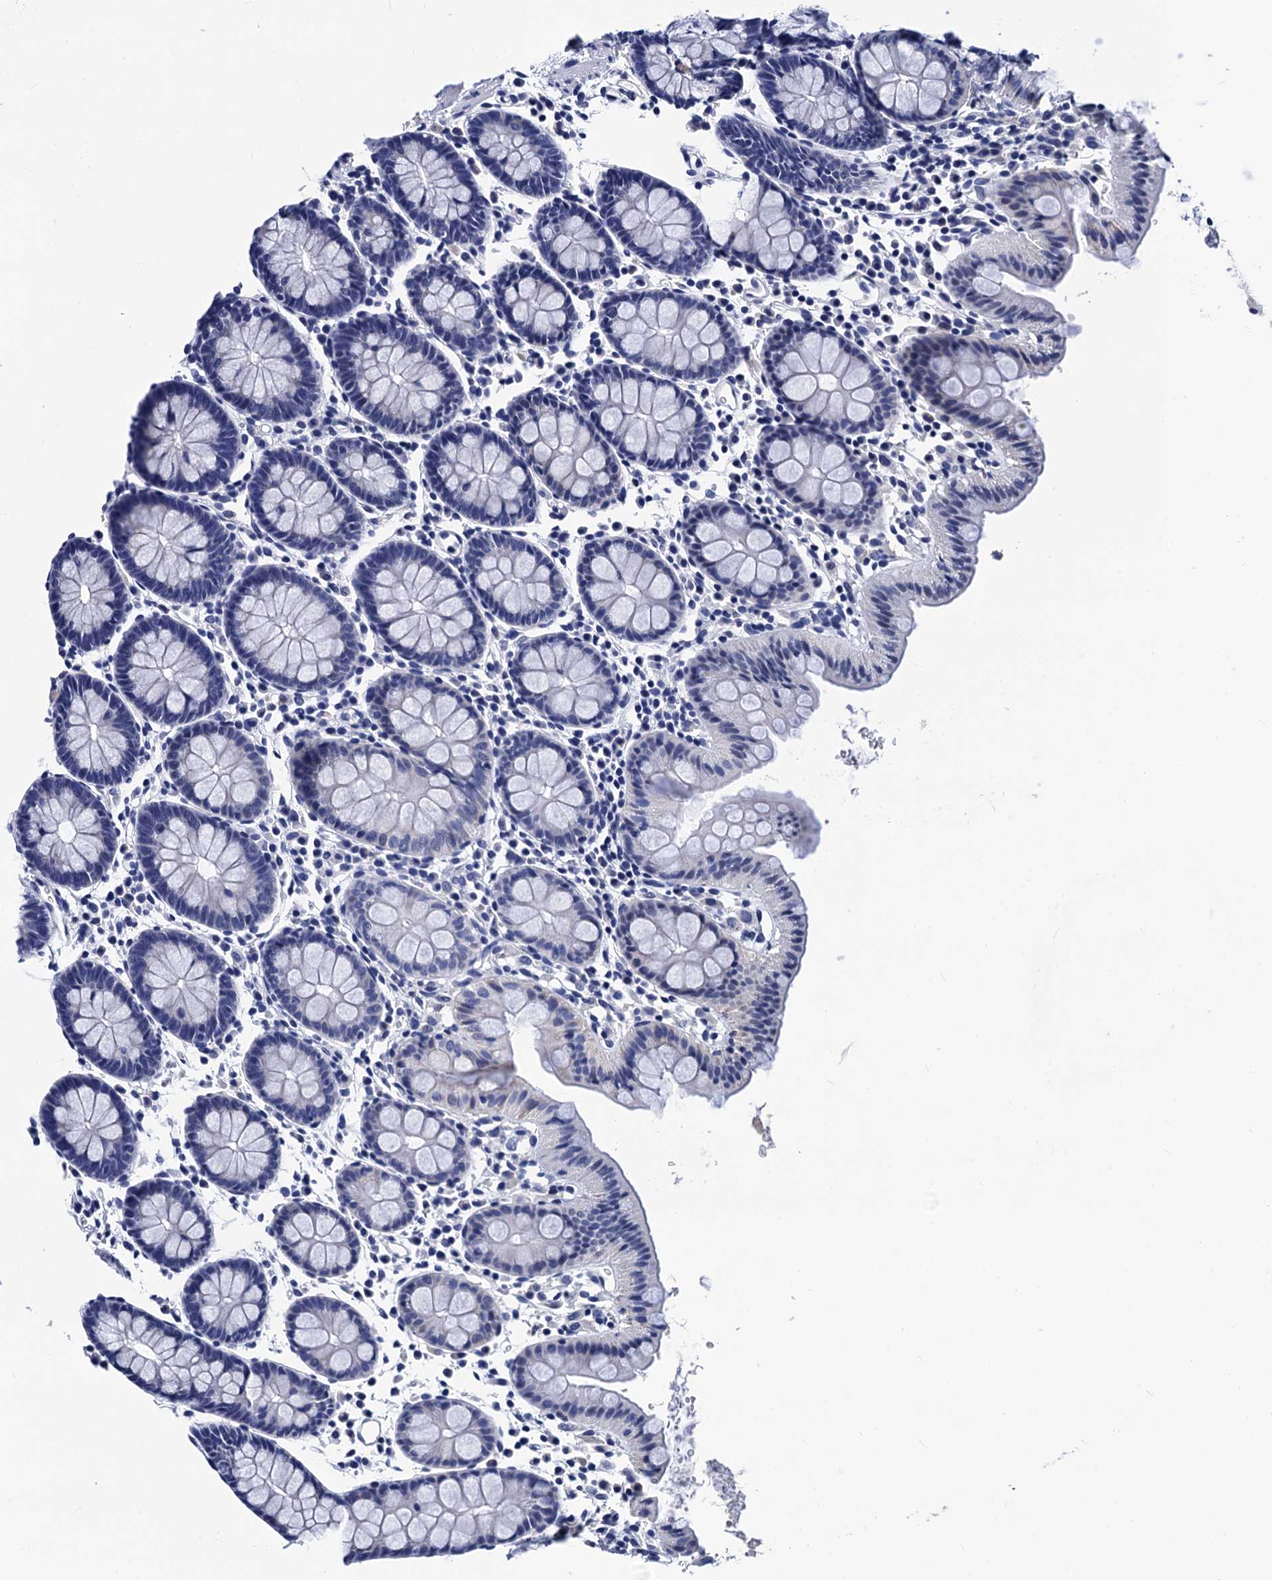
{"staining": {"intensity": "negative", "quantity": "none", "location": "none"}, "tissue": "colon", "cell_type": "Endothelial cells", "image_type": "normal", "snomed": [{"axis": "morphology", "description": "Normal tissue, NOS"}, {"axis": "topography", "description": "Colon"}], "caption": "High magnification brightfield microscopy of unremarkable colon stained with DAB (brown) and counterstained with hematoxylin (blue): endothelial cells show no significant staining. (Brightfield microscopy of DAB (3,3'-diaminobenzidine) immunohistochemistry at high magnification).", "gene": "LRRC30", "patient": {"sex": "male", "age": 75}}